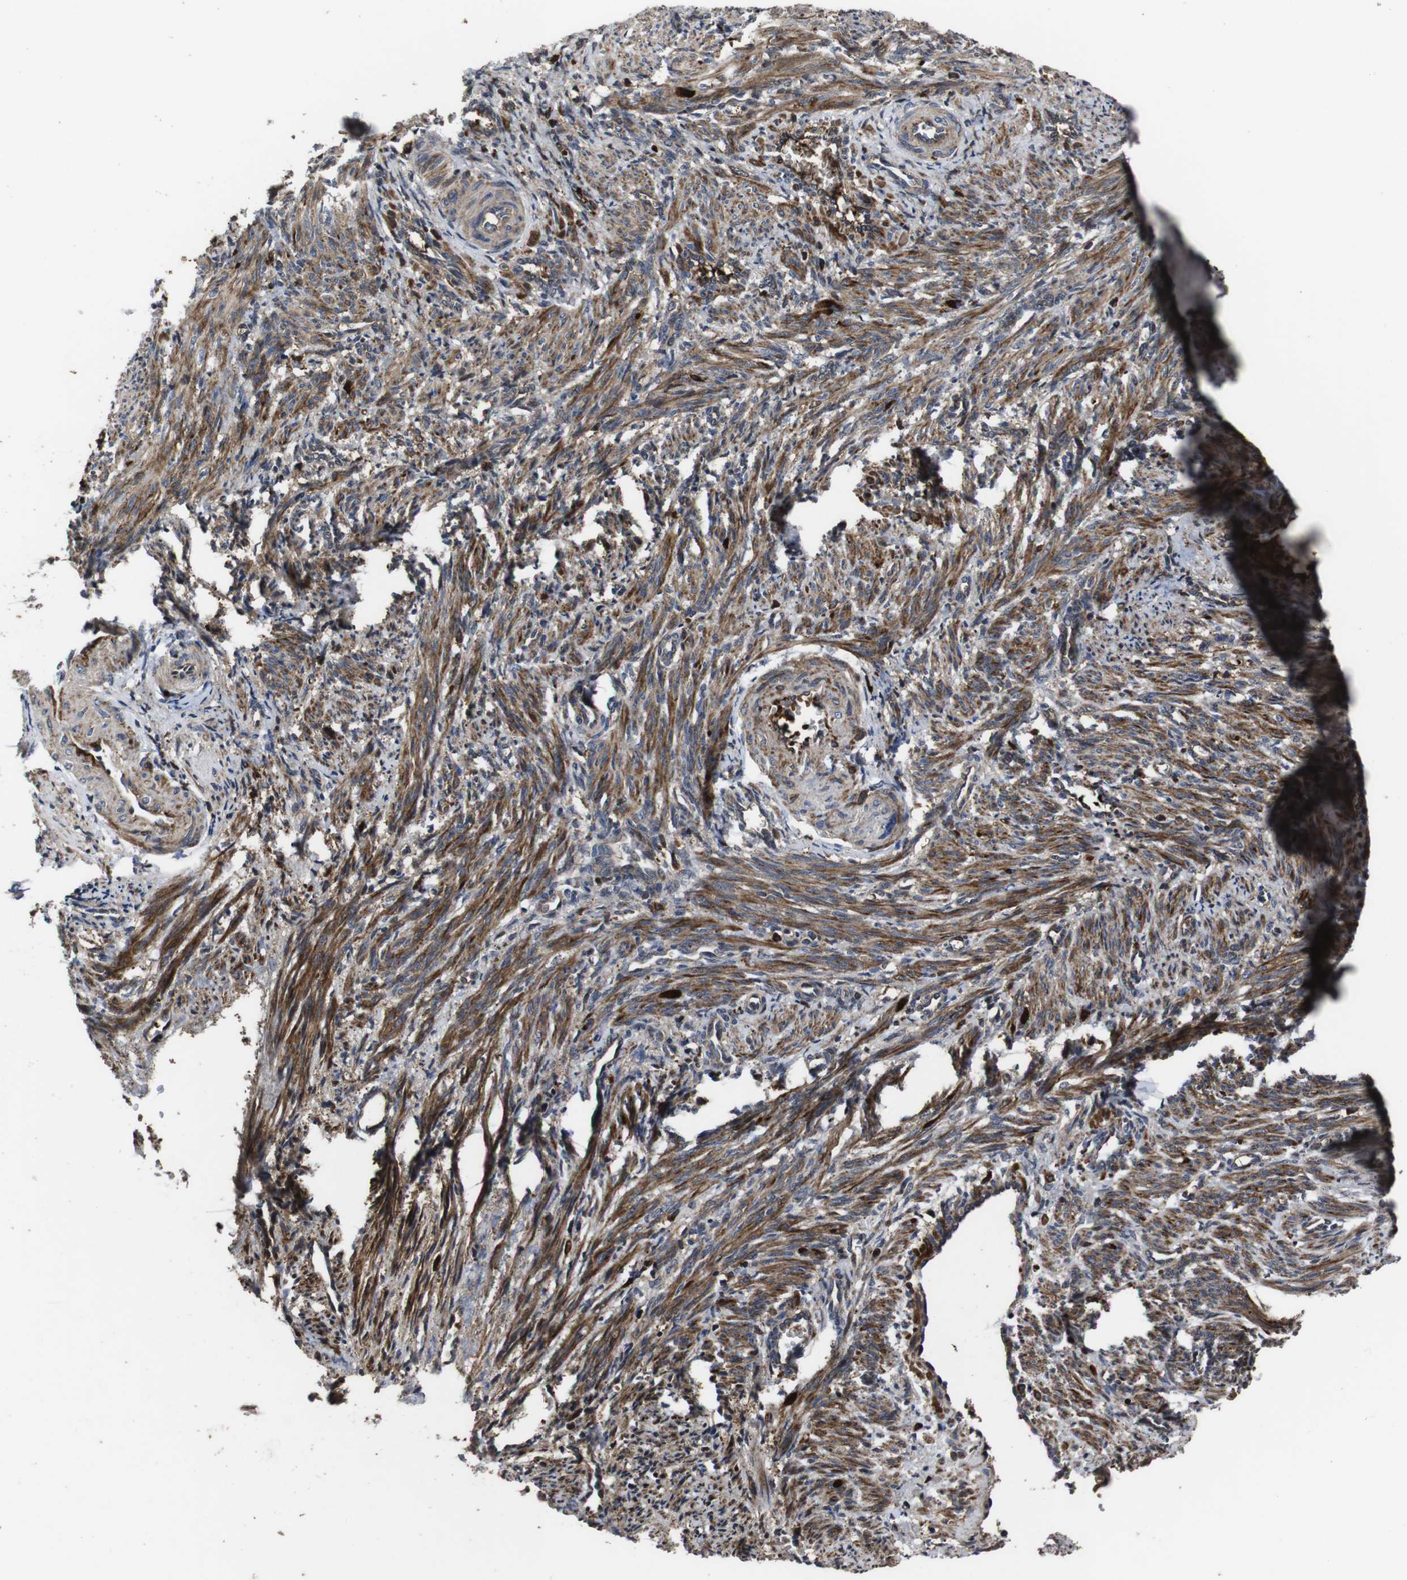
{"staining": {"intensity": "strong", "quantity": ">75%", "location": "cytoplasmic/membranous"}, "tissue": "smooth muscle", "cell_type": "Smooth muscle cells", "image_type": "normal", "snomed": [{"axis": "morphology", "description": "Normal tissue, NOS"}, {"axis": "topography", "description": "Endometrium"}], "caption": "Strong cytoplasmic/membranous expression for a protein is appreciated in about >75% of smooth muscle cells of normal smooth muscle using immunohistochemistry (IHC).", "gene": "SMYD3", "patient": {"sex": "female", "age": 33}}